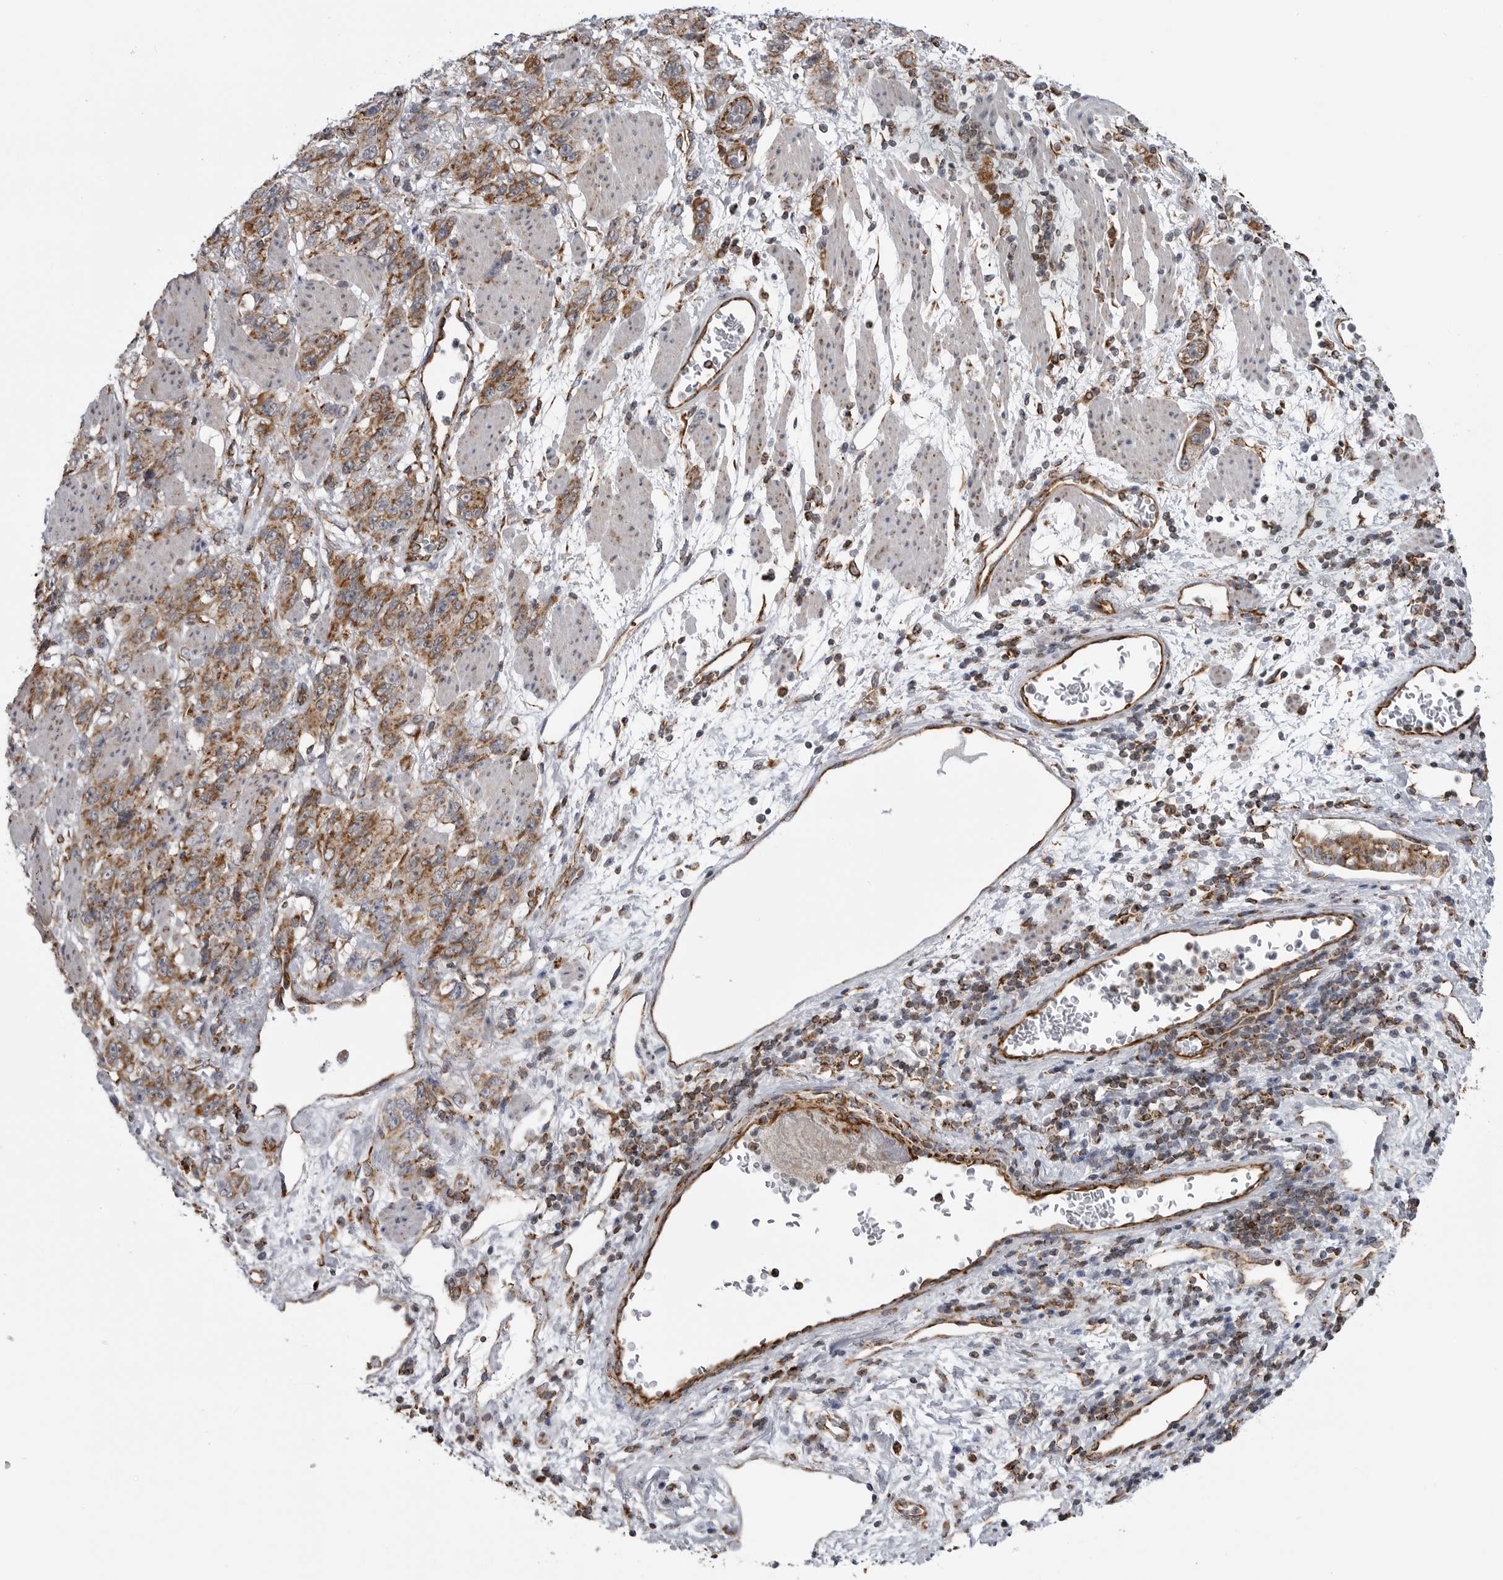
{"staining": {"intensity": "moderate", "quantity": ">75%", "location": "cytoplasmic/membranous"}, "tissue": "stomach cancer", "cell_type": "Tumor cells", "image_type": "cancer", "snomed": [{"axis": "morphology", "description": "Adenocarcinoma, NOS"}, {"axis": "topography", "description": "Stomach"}], "caption": "Stomach cancer stained for a protein shows moderate cytoplasmic/membranous positivity in tumor cells.", "gene": "FH", "patient": {"sex": "male", "age": 48}}